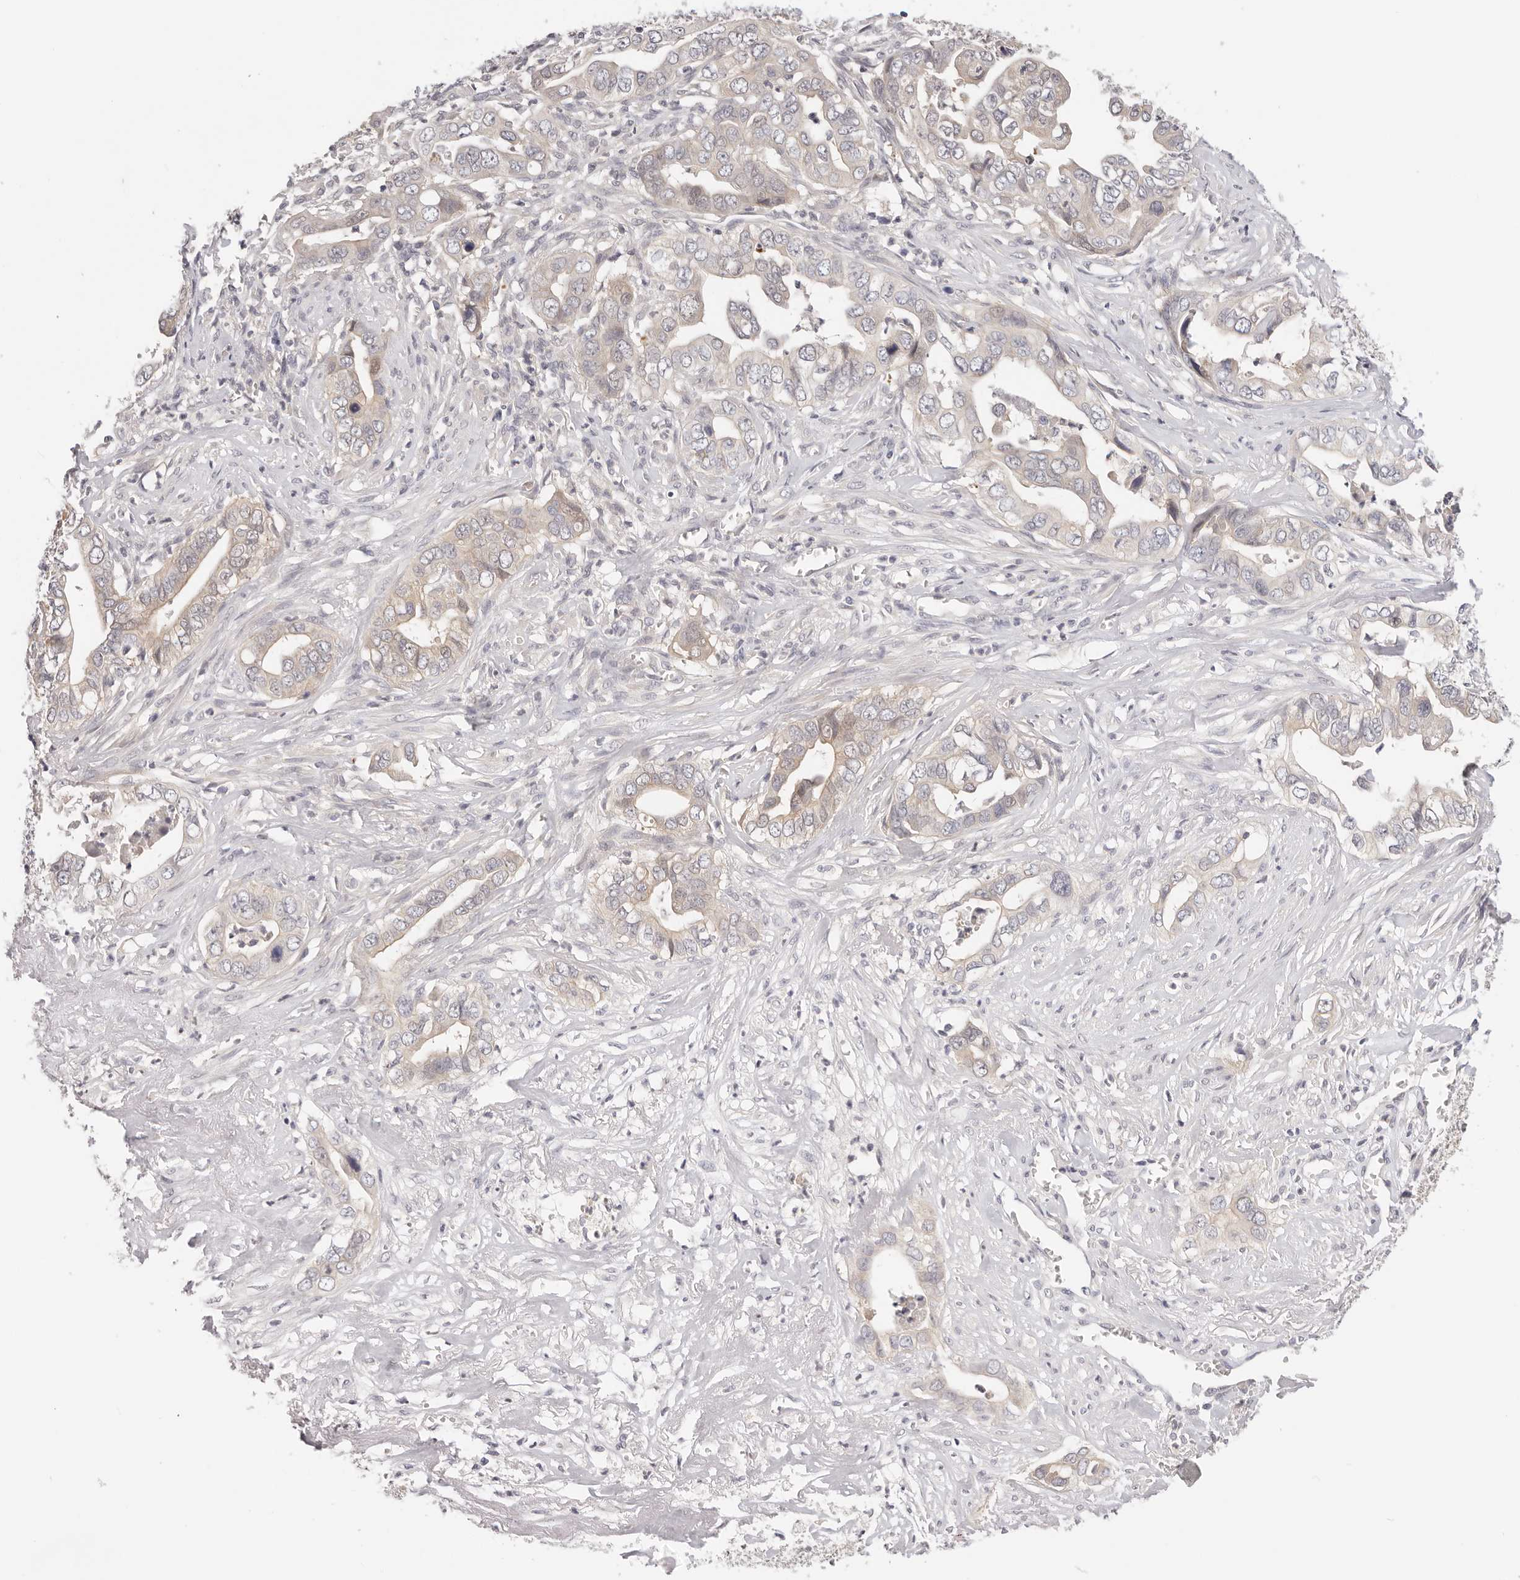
{"staining": {"intensity": "weak", "quantity": "<25%", "location": "cytoplasmic/membranous"}, "tissue": "liver cancer", "cell_type": "Tumor cells", "image_type": "cancer", "snomed": [{"axis": "morphology", "description": "Cholangiocarcinoma"}, {"axis": "topography", "description": "Liver"}], "caption": "This is a photomicrograph of IHC staining of cholangiocarcinoma (liver), which shows no expression in tumor cells.", "gene": "GGPS1", "patient": {"sex": "female", "age": 79}}